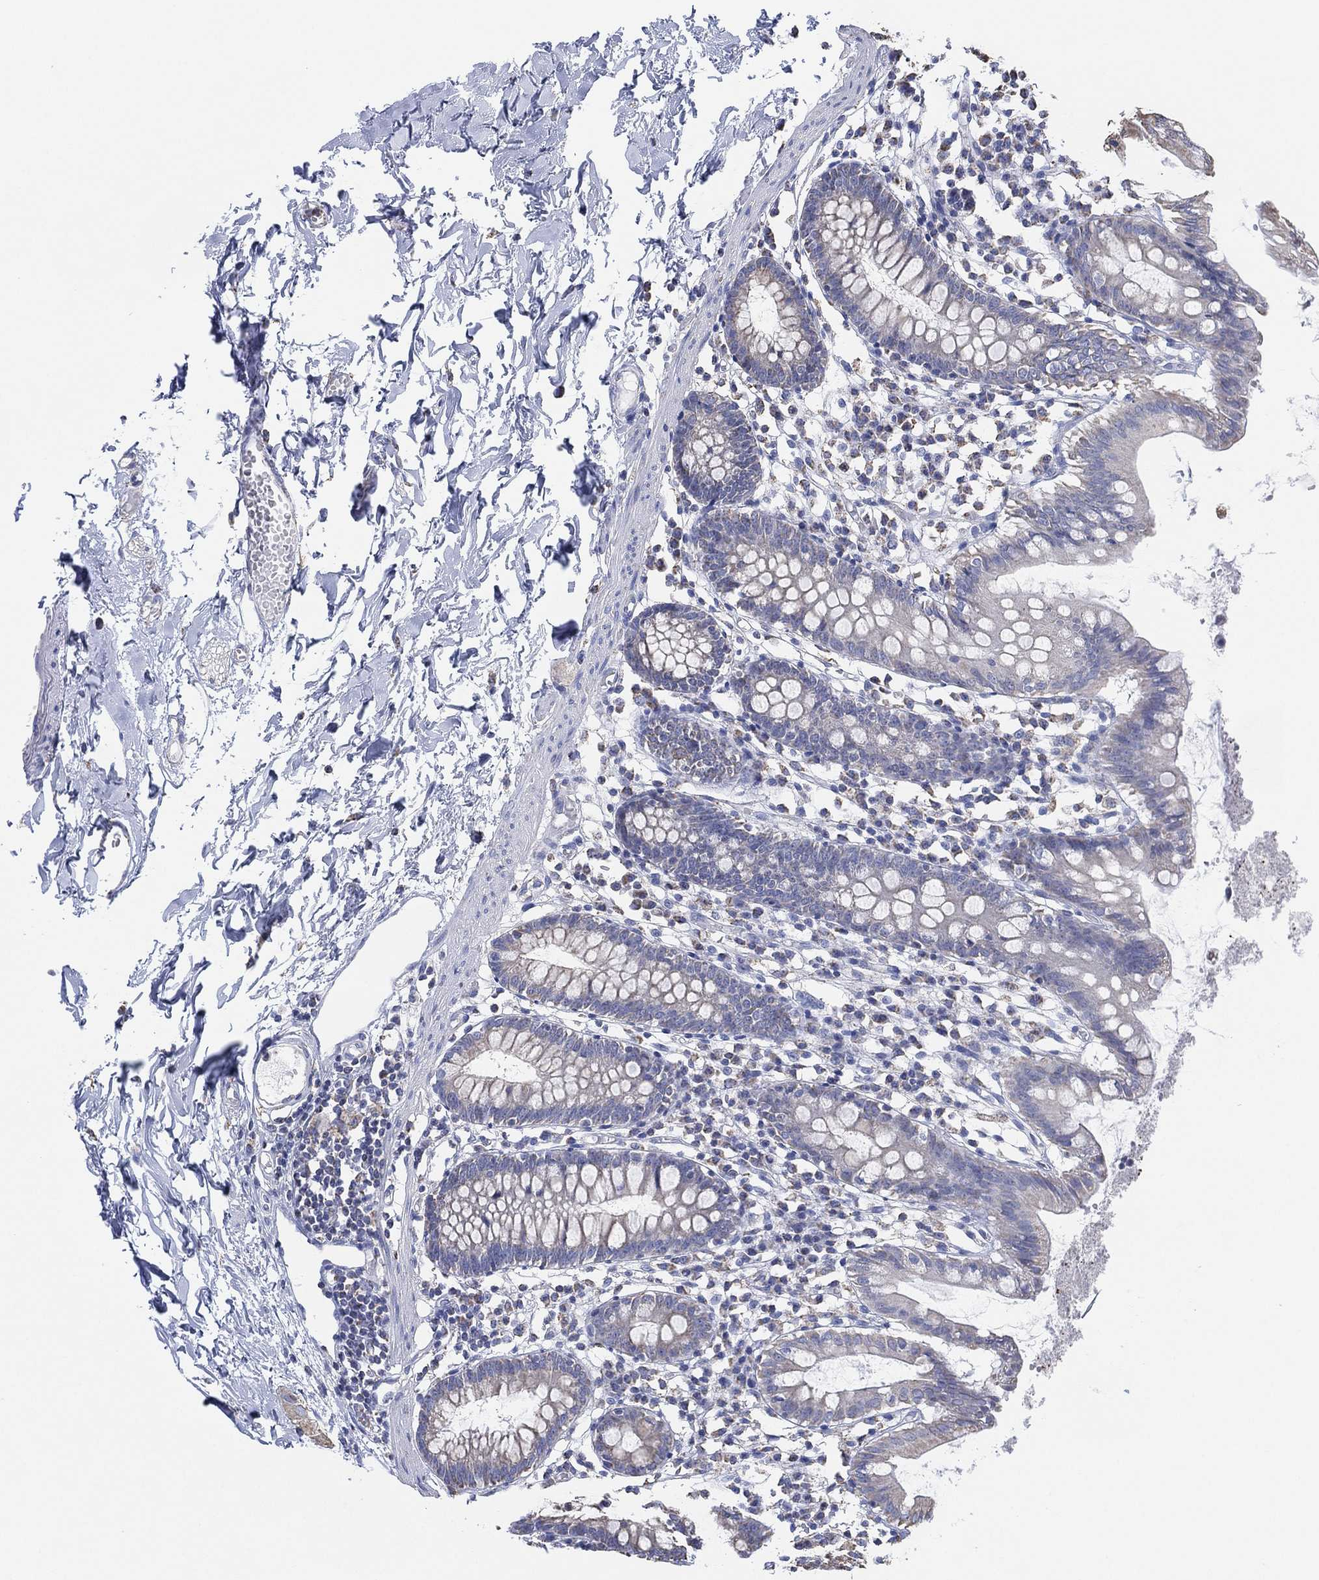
{"staining": {"intensity": "negative", "quantity": "none", "location": "none"}, "tissue": "small intestine", "cell_type": "Glandular cells", "image_type": "normal", "snomed": [{"axis": "morphology", "description": "Normal tissue, NOS"}, {"axis": "topography", "description": "Small intestine"}], "caption": "Glandular cells show no significant protein staining in normal small intestine. (Immunohistochemistry, brightfield microscopy, high magnification).", "gene": "CFTR", "patient": {"sex": "female", "age": 90}}